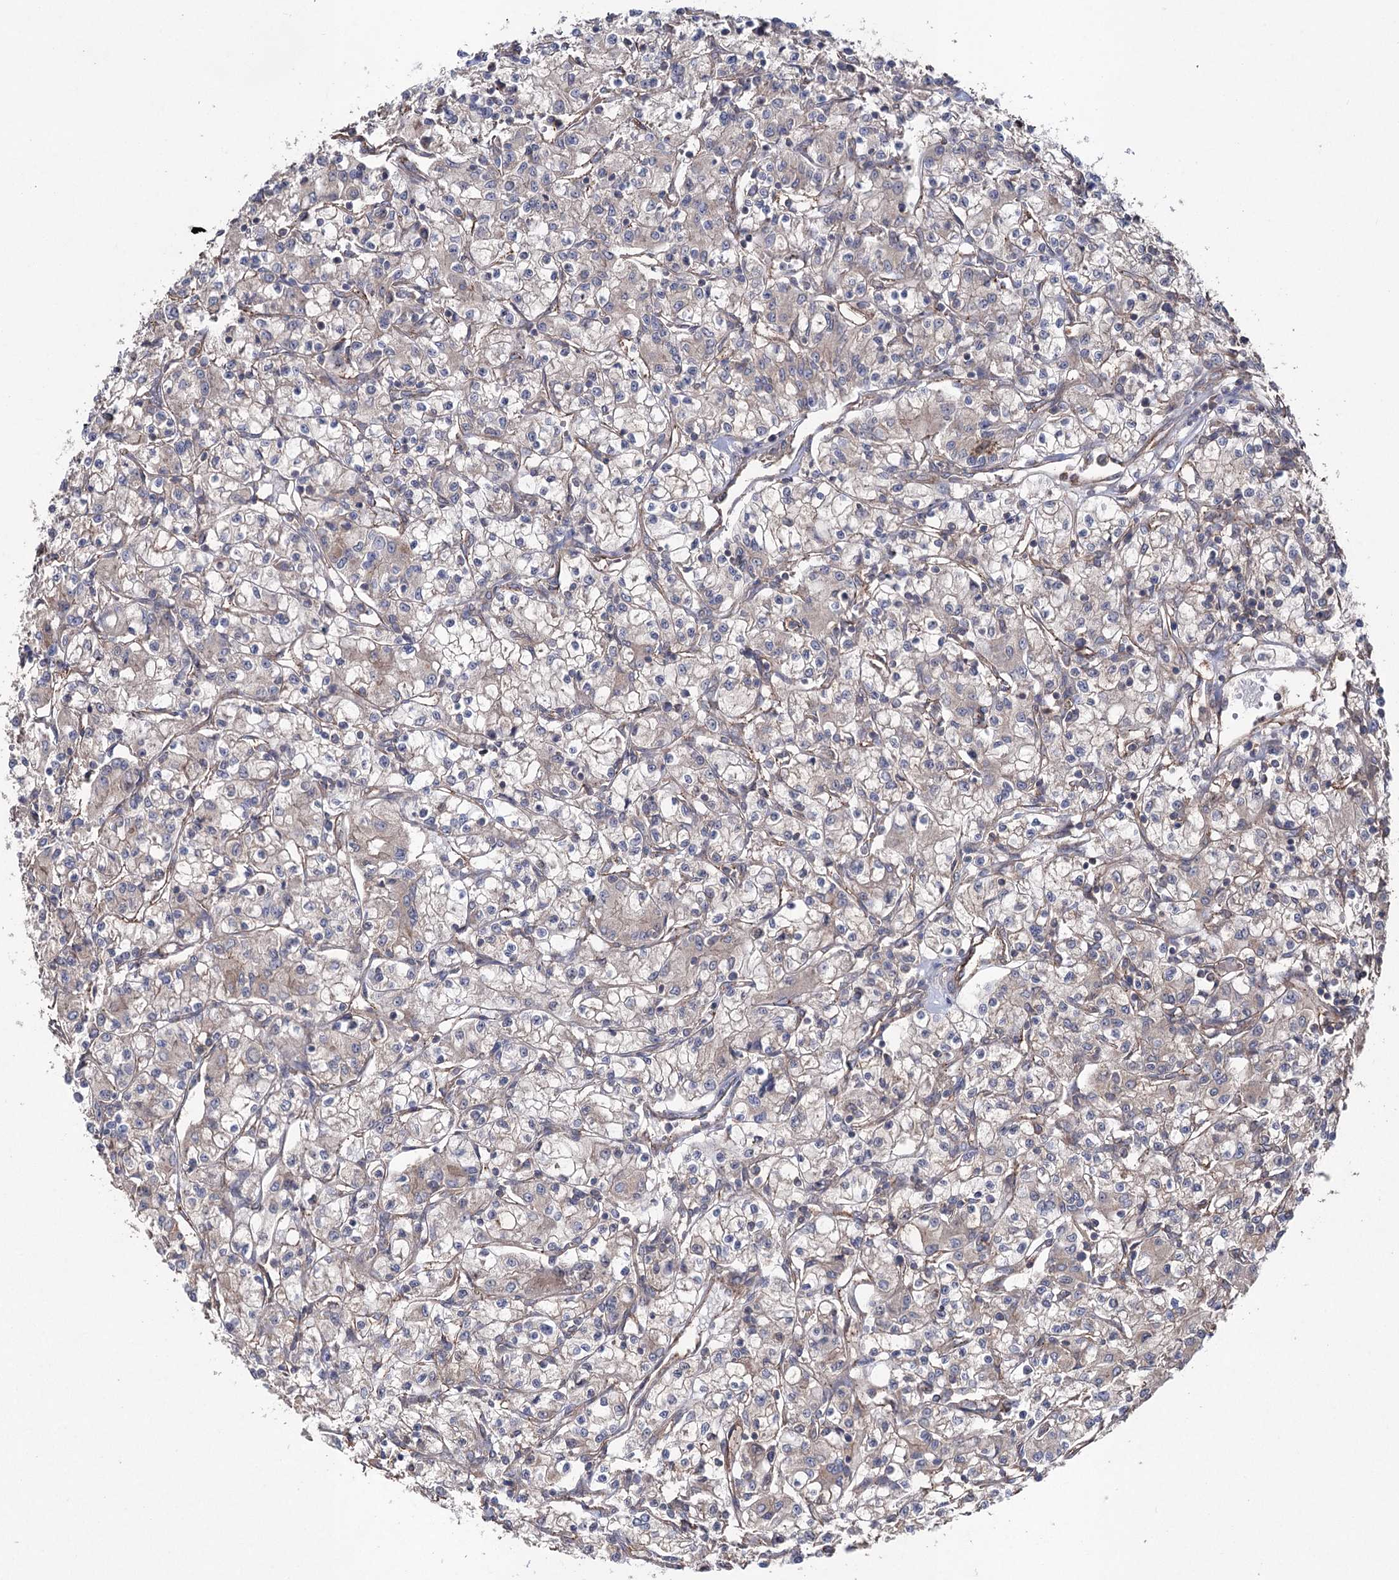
{"staining": {"intensity": "weak", "quantity": "<25%", "location": "cytoplasmic/membranous"}, "tissue": "renal cancer", "cell_type": "Tumor cells", "image_type": "cancer", "snomed": [{"axis": "morphology", "description": "Adenocarcinoma, NOS"}, {"axis": "topography", "description": "Kidney"}], "caption": "Renal adenocarcinoma was stained to show a protein in brown. There is no significant positivity in tumor cells.", "gene": "LARS2", "patient": {"sex": "female", "age": 59}}